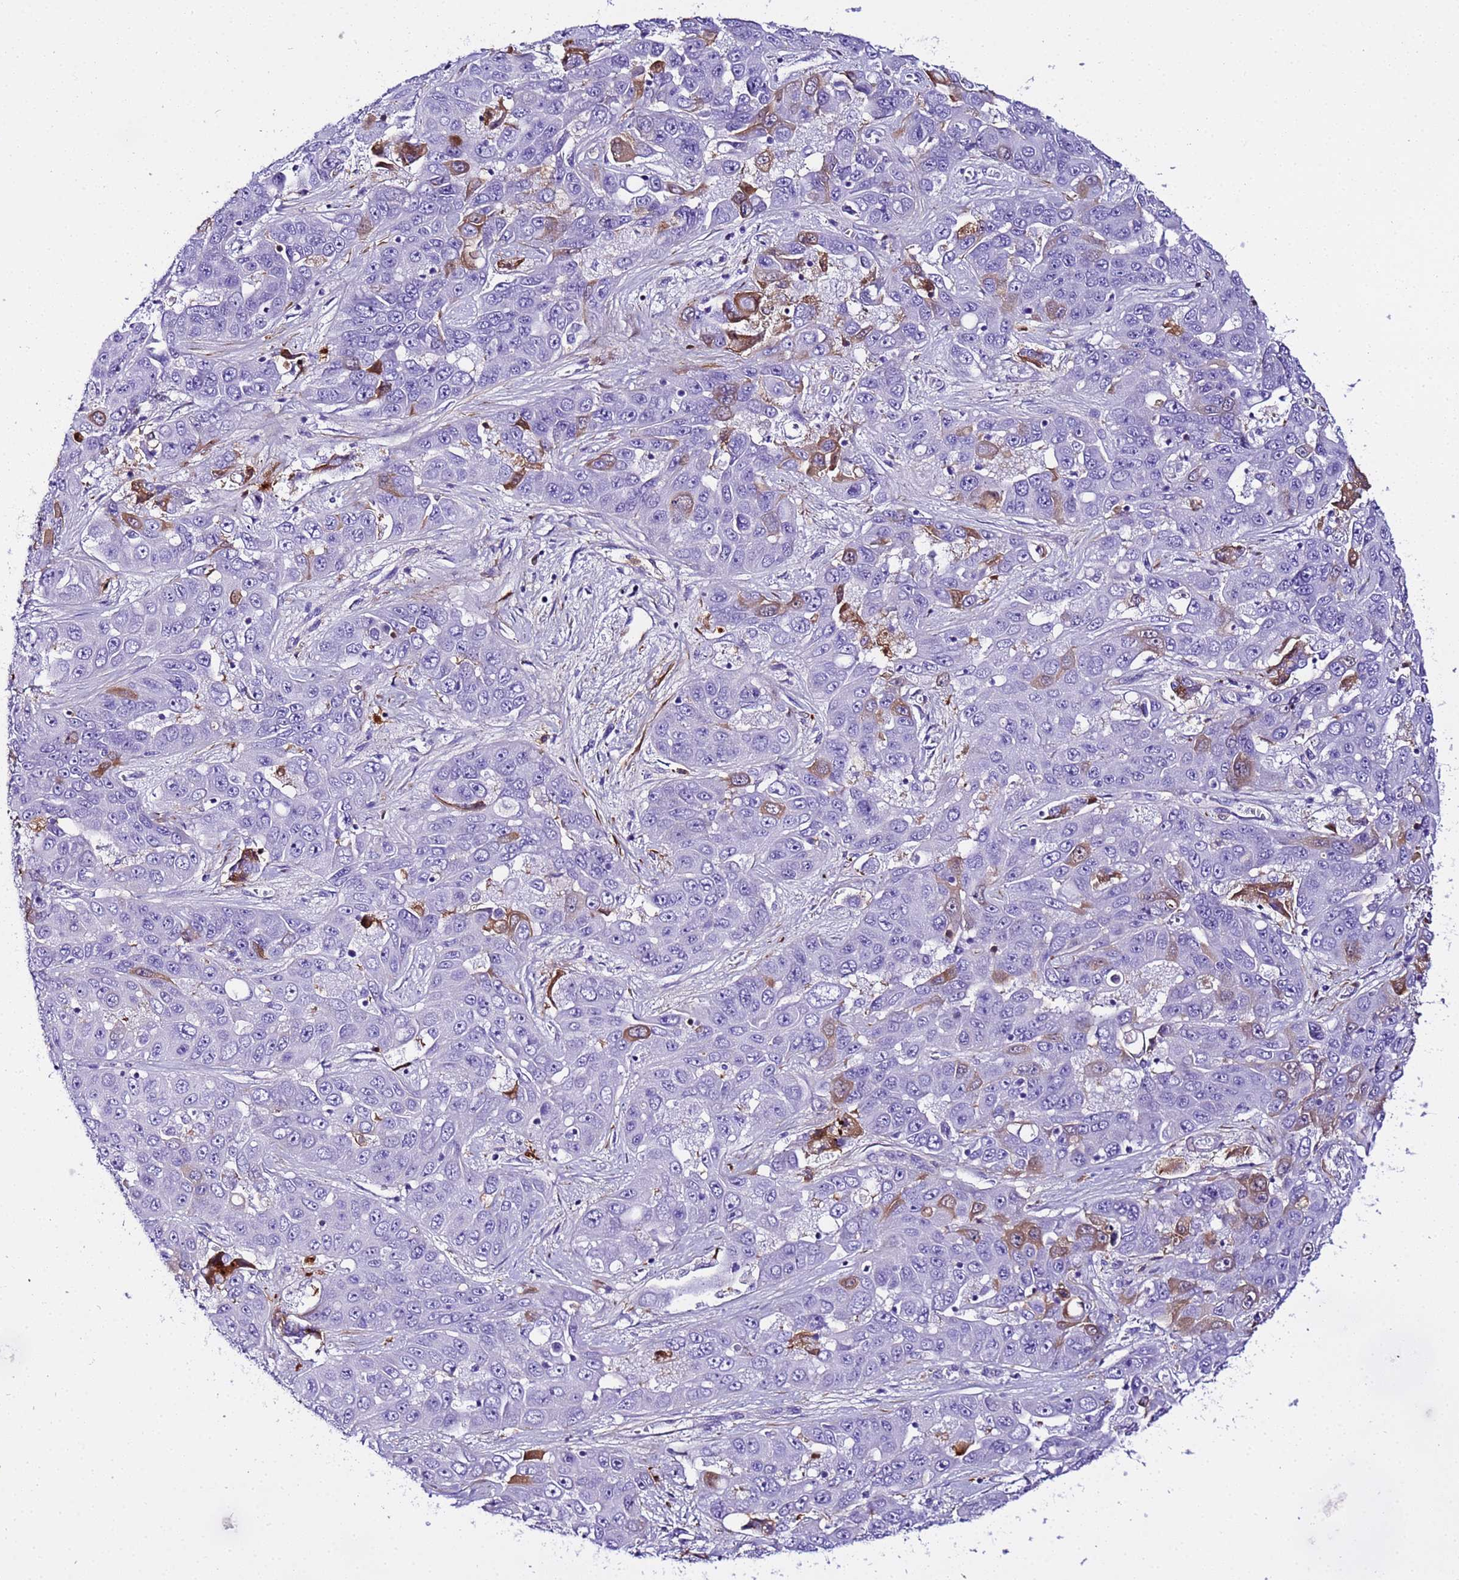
{"staining": {"intensity": "moderate", "quantity": "<25%", "location": "cytoplasmic/membranous"}, "tissue": "liver cancer", "cell_type": "Tumor cells", "image_type": "cancer", "snomed": [{"axis": "morphology", "description": "Cholangiocarcinoma"}, {"axis": "topography", "description": "Liver"}], "caption": "High-power microscopy captured an immunohistochemistry micrograph of liver cholangiocarcinoma, revealing moderate cytoplasmic/membranous staining in approximately <25% of tumor cells. Using DAB (3,3'-diaminobenzidine) (brown) and hematoxylin (blue) stains, captured at high magnification using brightfield microscopy.", "gene": "CFHR2", "patient": {"sex": "female", "age": 52}}